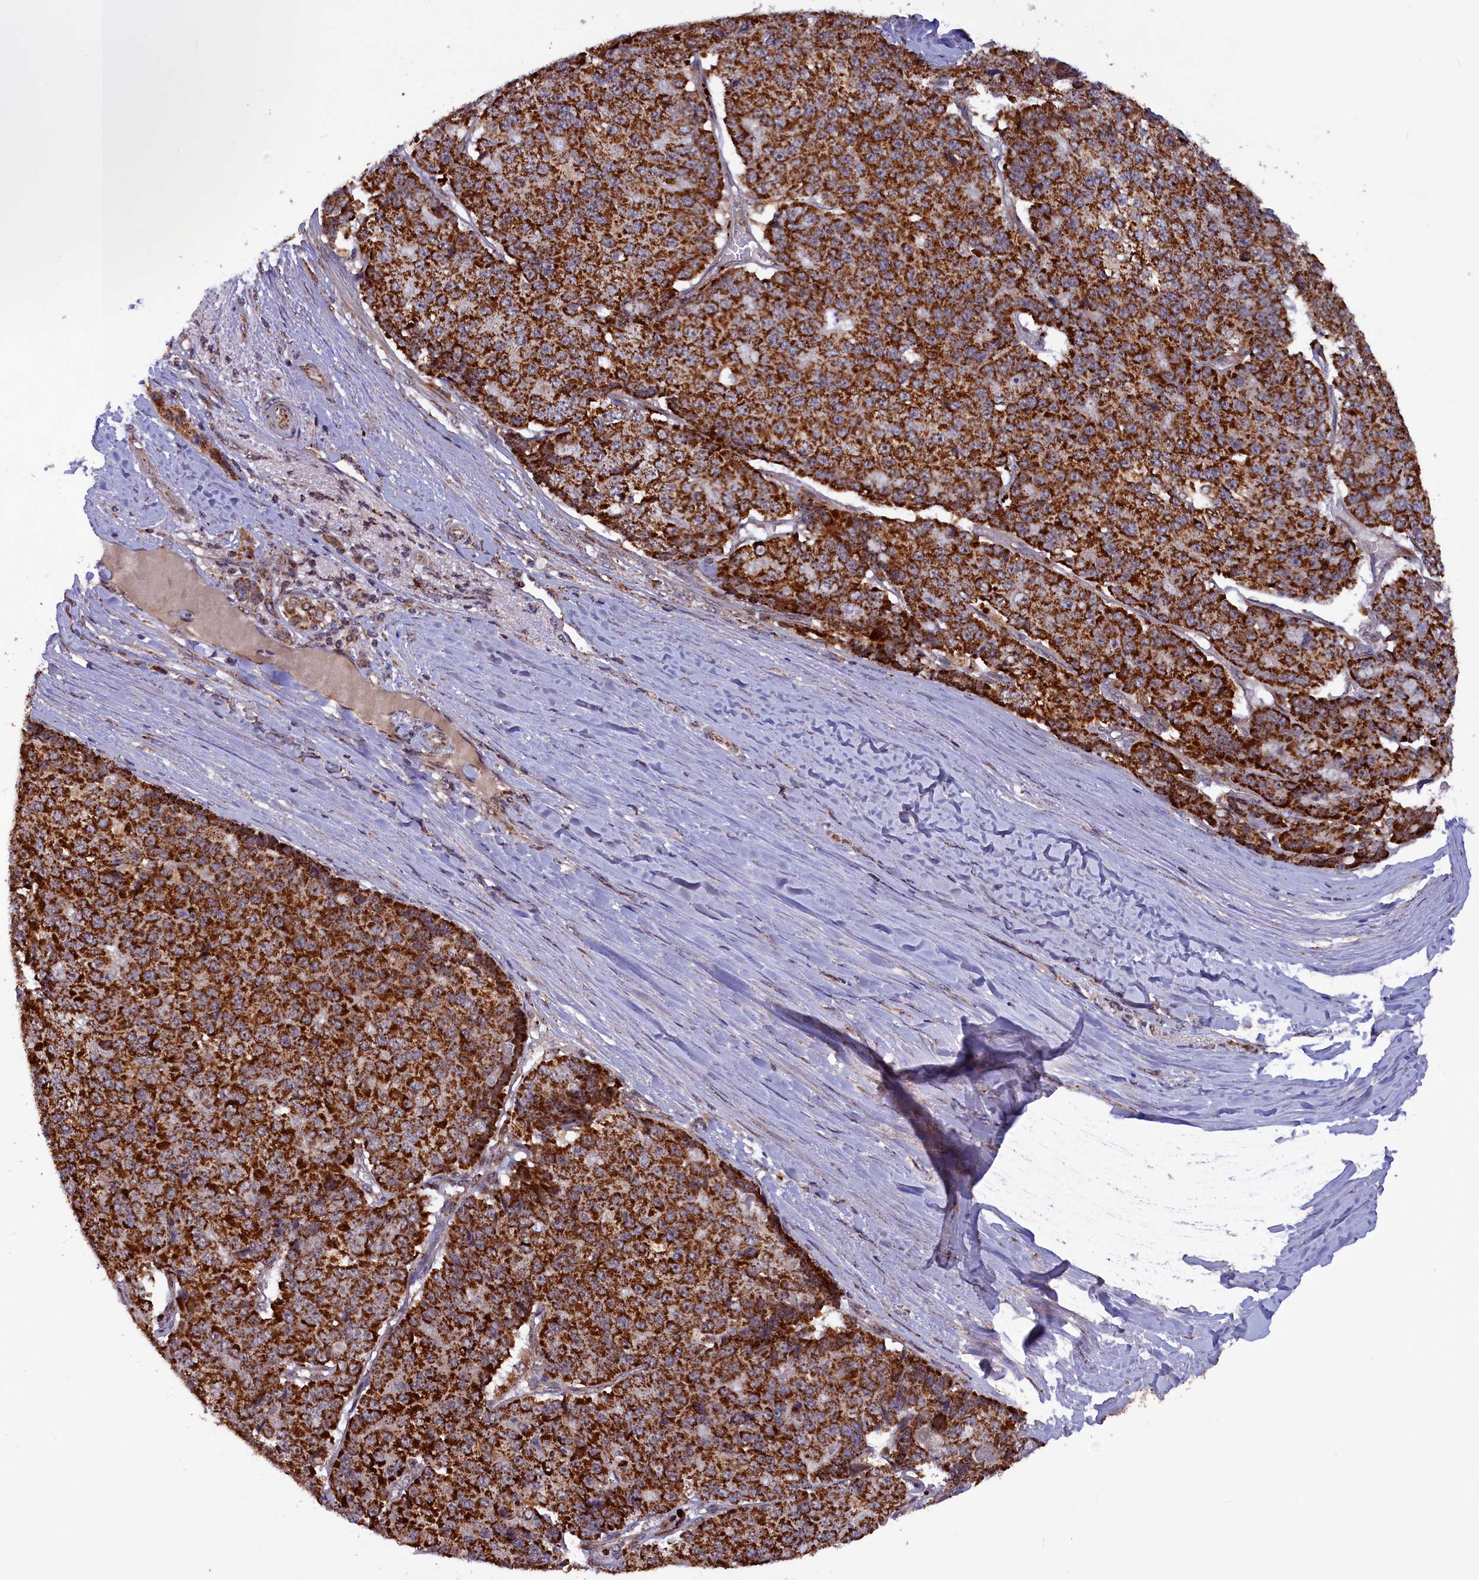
{"staining": {"intensity": "strong", "quantity": ">75%", "location": "cytoplasmic/membranous"}, "tissue": "pancreatic cancer", "cell_type": "Tumor cells", "image_type": "cancer", "snomed": [{"axis": "morphology", "description": "Adenocarcinoma, NOS"}, {"axis": "topography", "description": "Pancreas"}], "caption": "Immunohistochemistry (DAB (3,3'-diaminobenzidine)) staining of human pancreatic adenocarcinoma demonstrates strong cytoplasmic/membranous protein positivity in approximately >75% of tumor cells. (DAB IHC, brown staining for protein, blue staining for nuclei).", "gene": "DUS3L", "patient": {"sex": "male", "age": 50}}